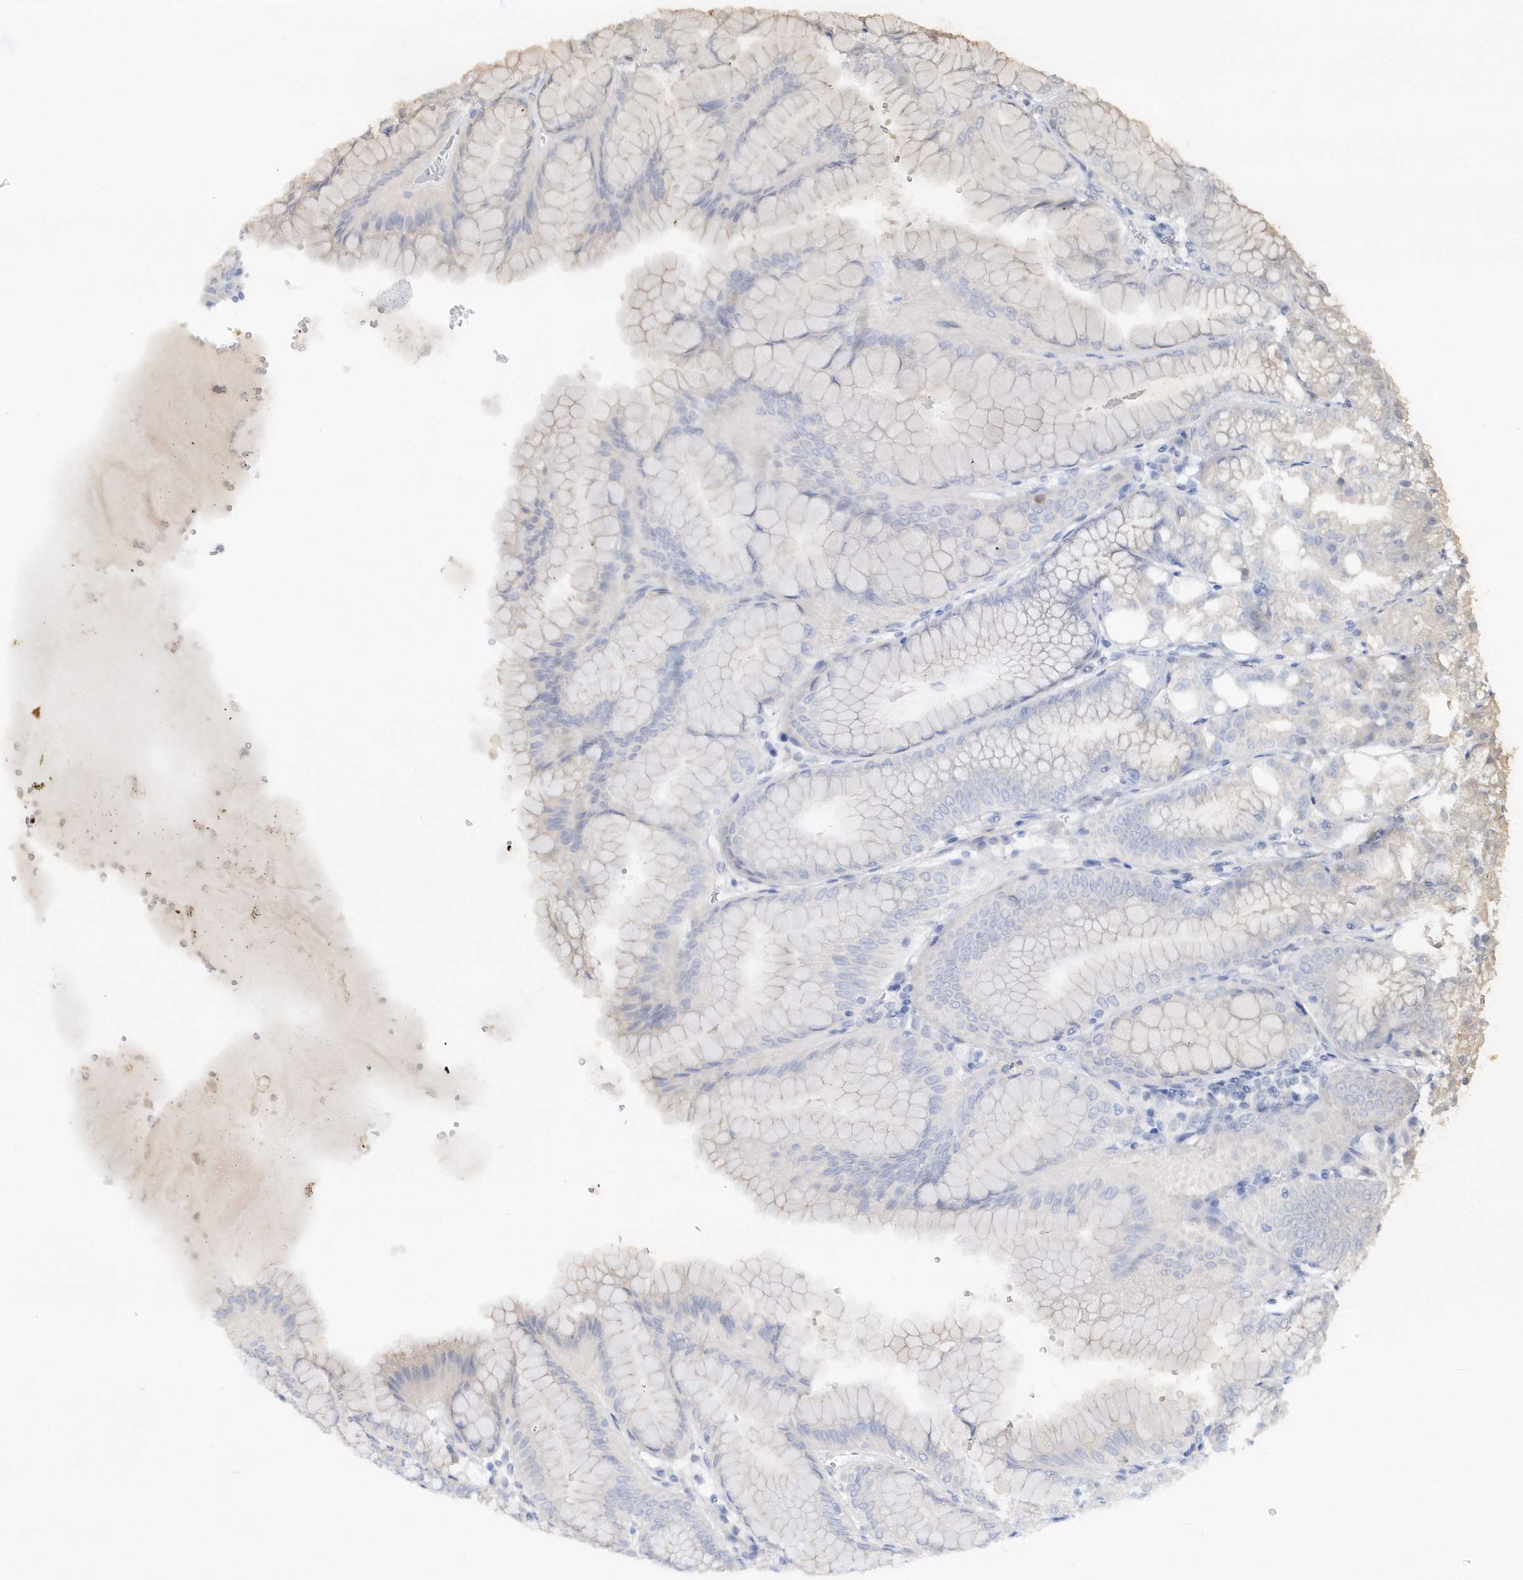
{"staining": {"intensity": "moderate", "quantity": "<25%", "location": "cytoplasmic/membranous"}, "tissue": "stomach", "cell_type": "Glandular cells", "image_type": "normal", "snomed": [{"axis": "morphology", "description": "Normal tissue, NOS"}, {"axis": "topography", "description": "Stomach, lower"}], "caption": "Immunohistochemical staining of benign human stomach shows <25% levels of moderate cytoplasmic/membranous protein expression in approximately <25% of glandular cells.", "gene": "RPEL1", "patient": {"sex": "male", "age": 71}}